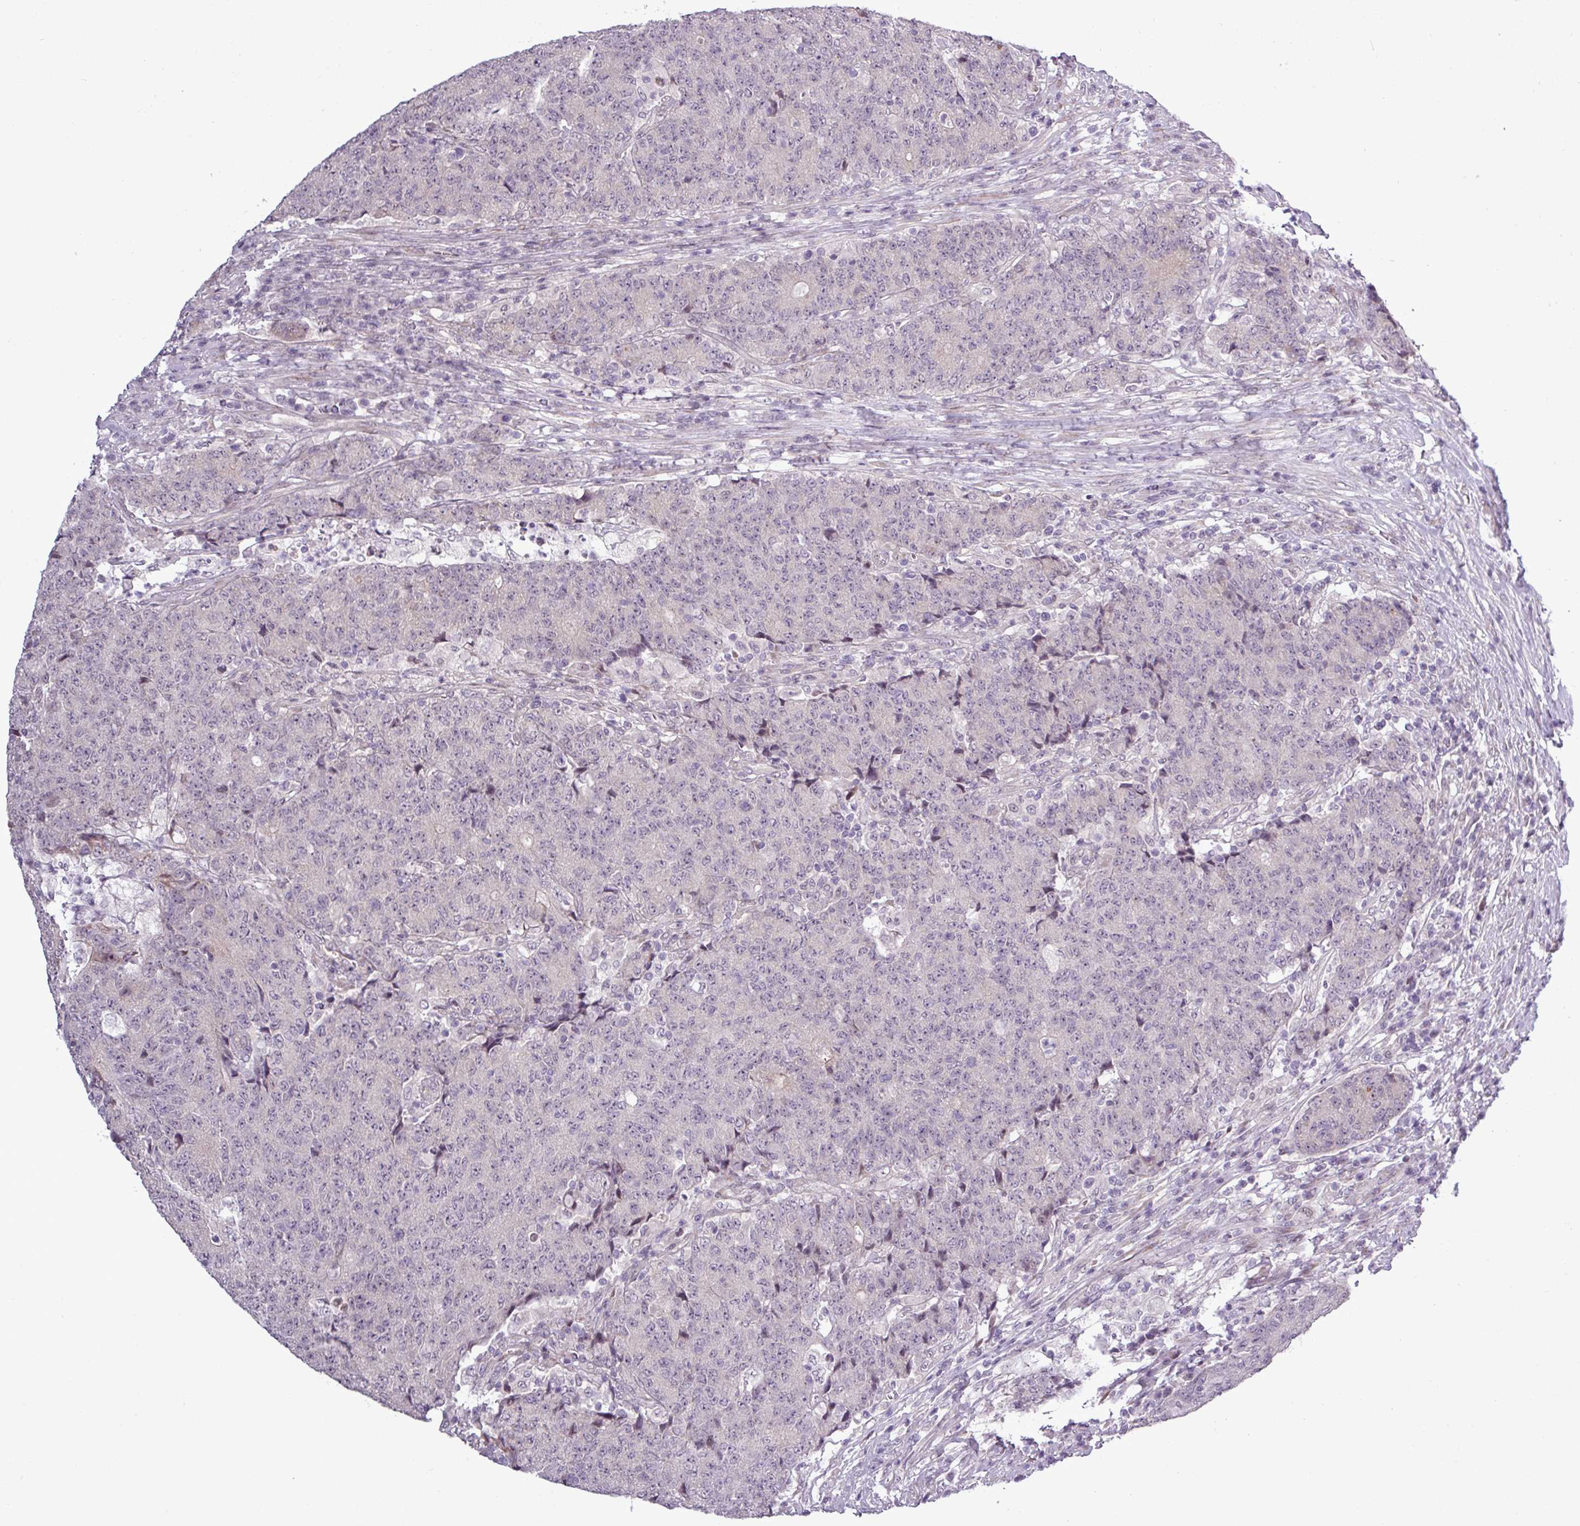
{"staining": {"intensity": "negative", "quantity": "none", "location": "none"}, "tissue": "colorectal cancer", "cell_type": "Tumor cells", "image_type": "cancer", "snomed": [{"axis": "morphology", "description": "Adenocarcinoma, NOS"}, {"axis": "topography", "description": "Colon"}], "caption": "DAB (3,3'-diaminobenzidine) immunohistochemical staining of human adenocarcinoma (colorectal) displays no significant staining in tumor cells.", "gene": "GPT2", "patient": {"sex": "female", "age": 75}}